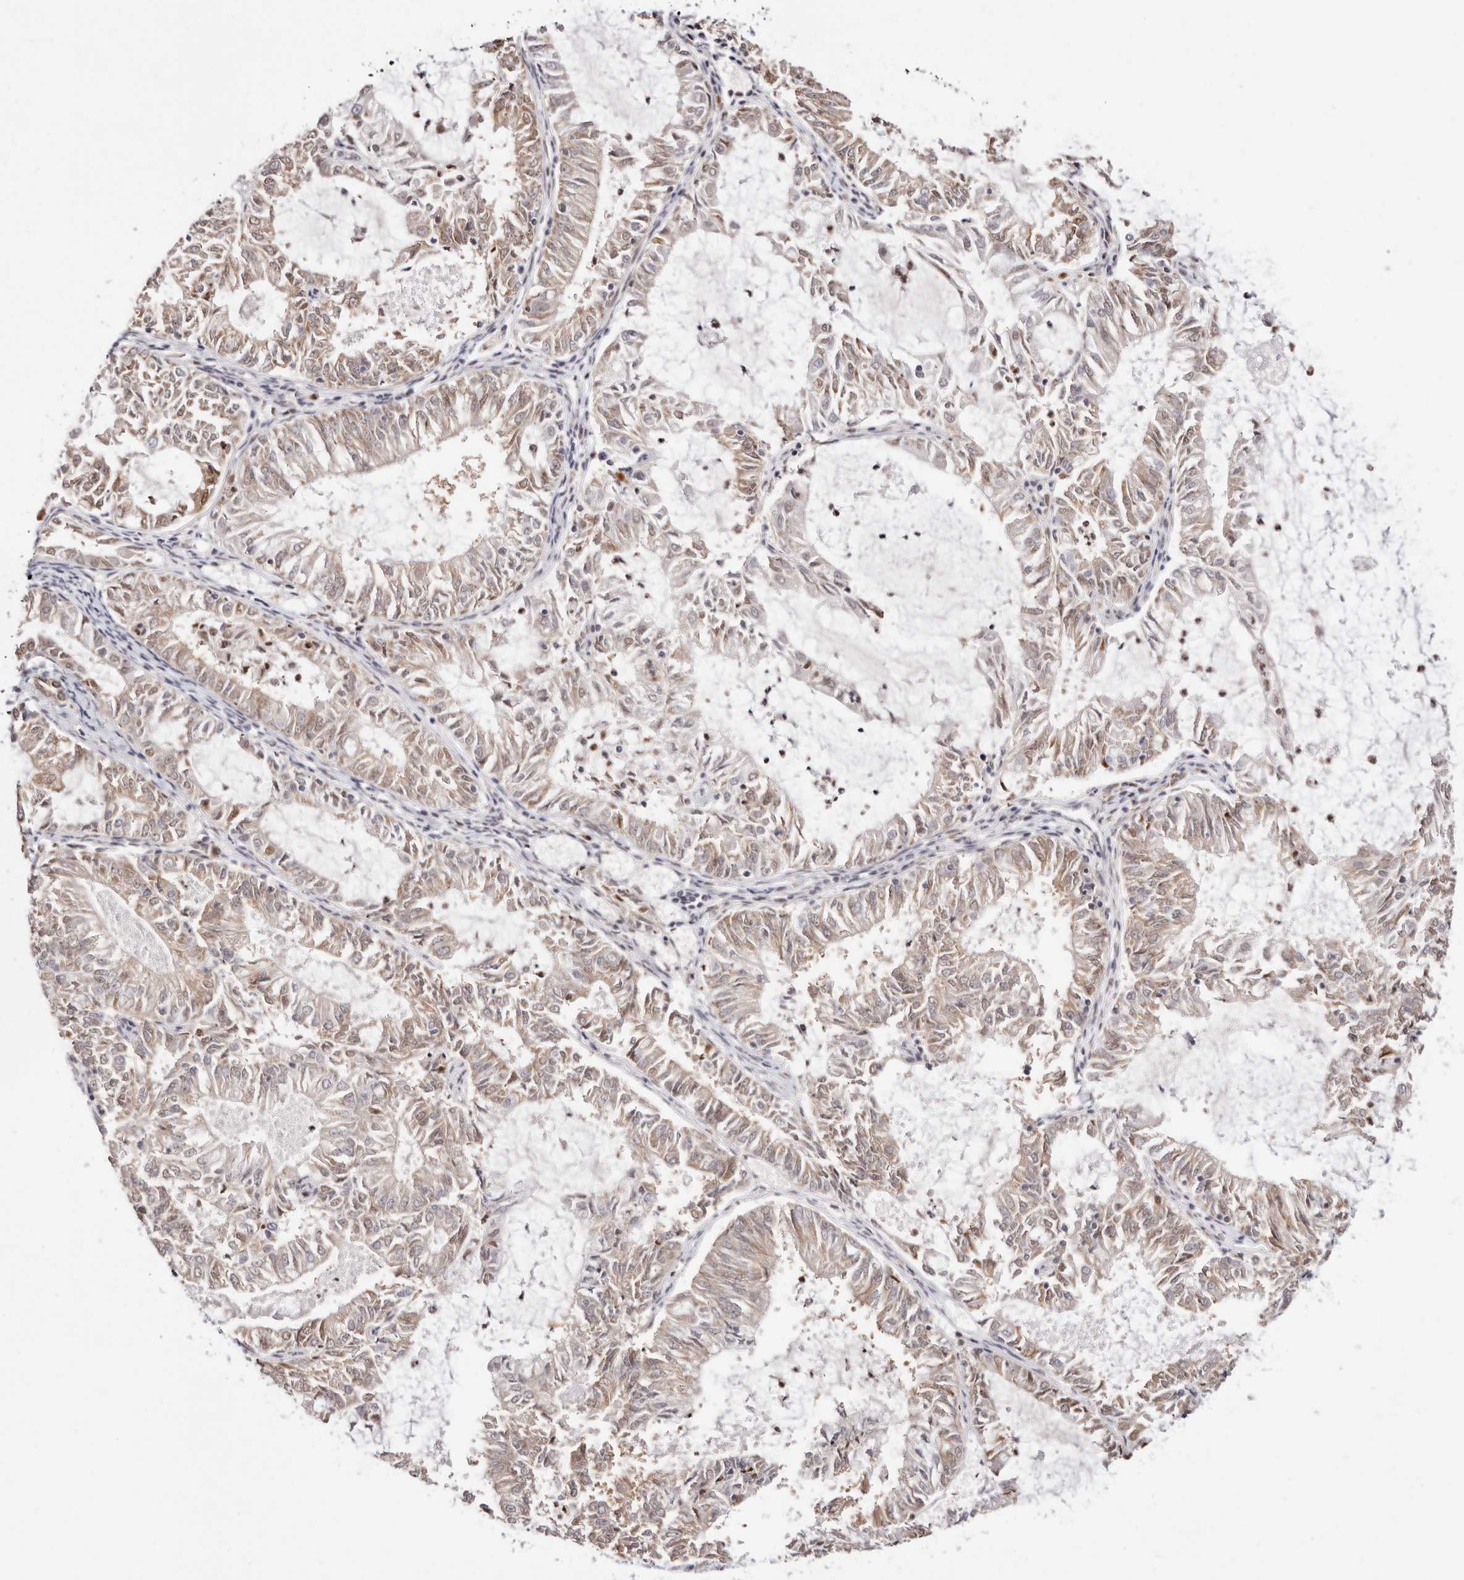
{"staining": {"intensity": "weak", "quantity": ">75%", "location": "cytoplasmic/membranous"}, "tissue": "endometrial cancer", "cell_type": "Tumor cells", "image_type": "cancer", "snomed": [{"axis": "morphology", "description": "Adenocarcinoma, NOS"}, {"axis": "topography", "description": "Endometrium"}], "caption": "IHC of endometrial cancer (adenocarcinoma) reveals low levels of weak cytoplasmic/membranous expression in approximately >75% of tumor cells. (Stains: DAB in brown, nuclei in blue, Microscopy: brightfield microscopy at high magnification).", "gene": "TKT", "patient": {"sex": "female", "age": 57}}